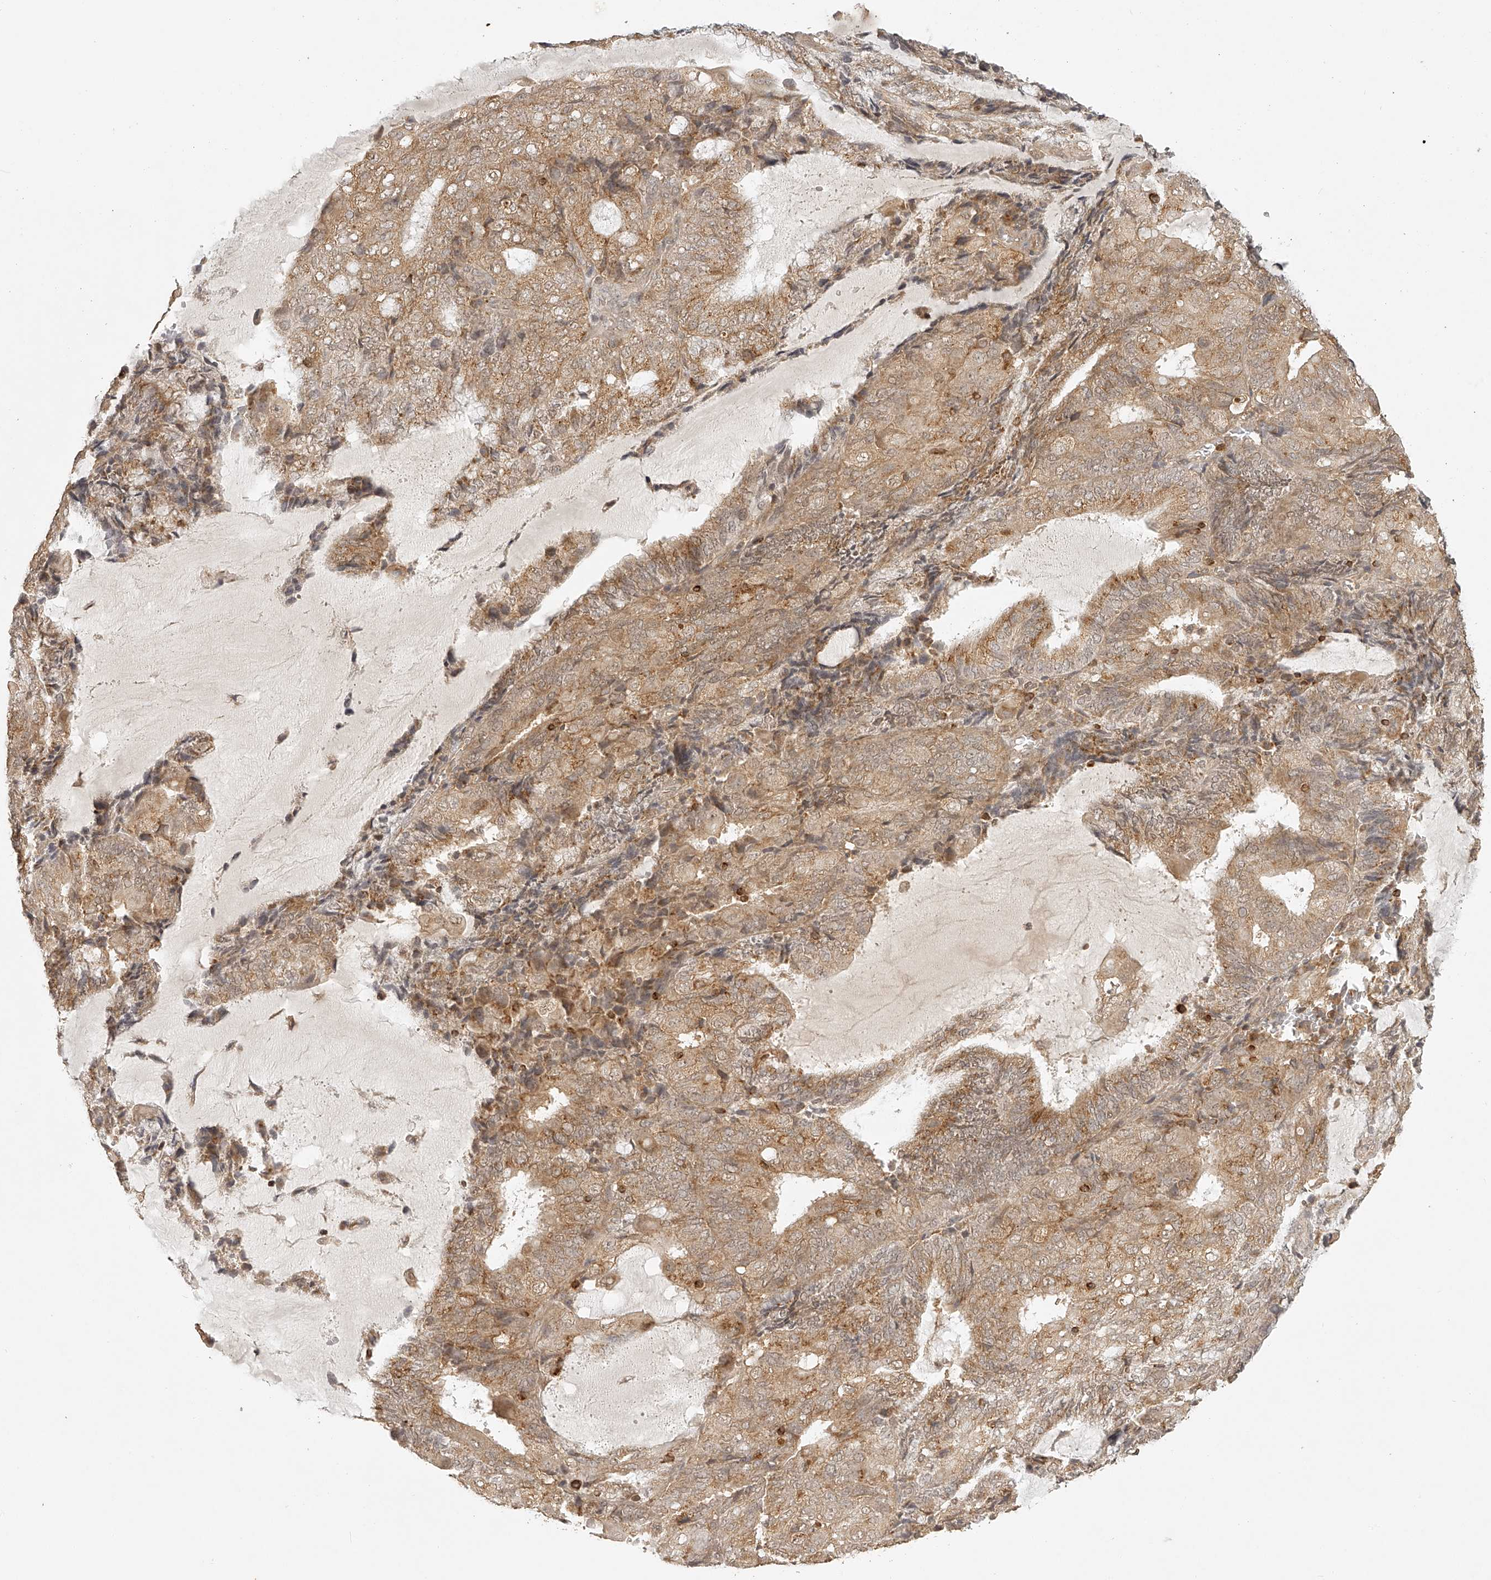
{"staining": {"intensity": "moderate", "quantity": ">75%", "location": "cytoplasmic/membranous"}, "tissue": "endometrial cancer", "cell_type": "Tumor cells", "image_type": "cancer", "snomed": [{"axis": "morphology", "description": "Adenocarcinoma, NOS"}, {"axis": "topography", "description": "Endometrium"}], "caption": "Immunohistochemistry (IHC) histopathology image of neoplastic tissue: adenocarcinoma (endometrial) stained using IHC shows medium levels of moderate protein expression localized specifically in the cytoplasmic/membranous of tumor cells, appearing as a cytoplasmic/membranous brown color.", "gene": "BCL2L11", "patient": {"sex": "female", "age": 81}}